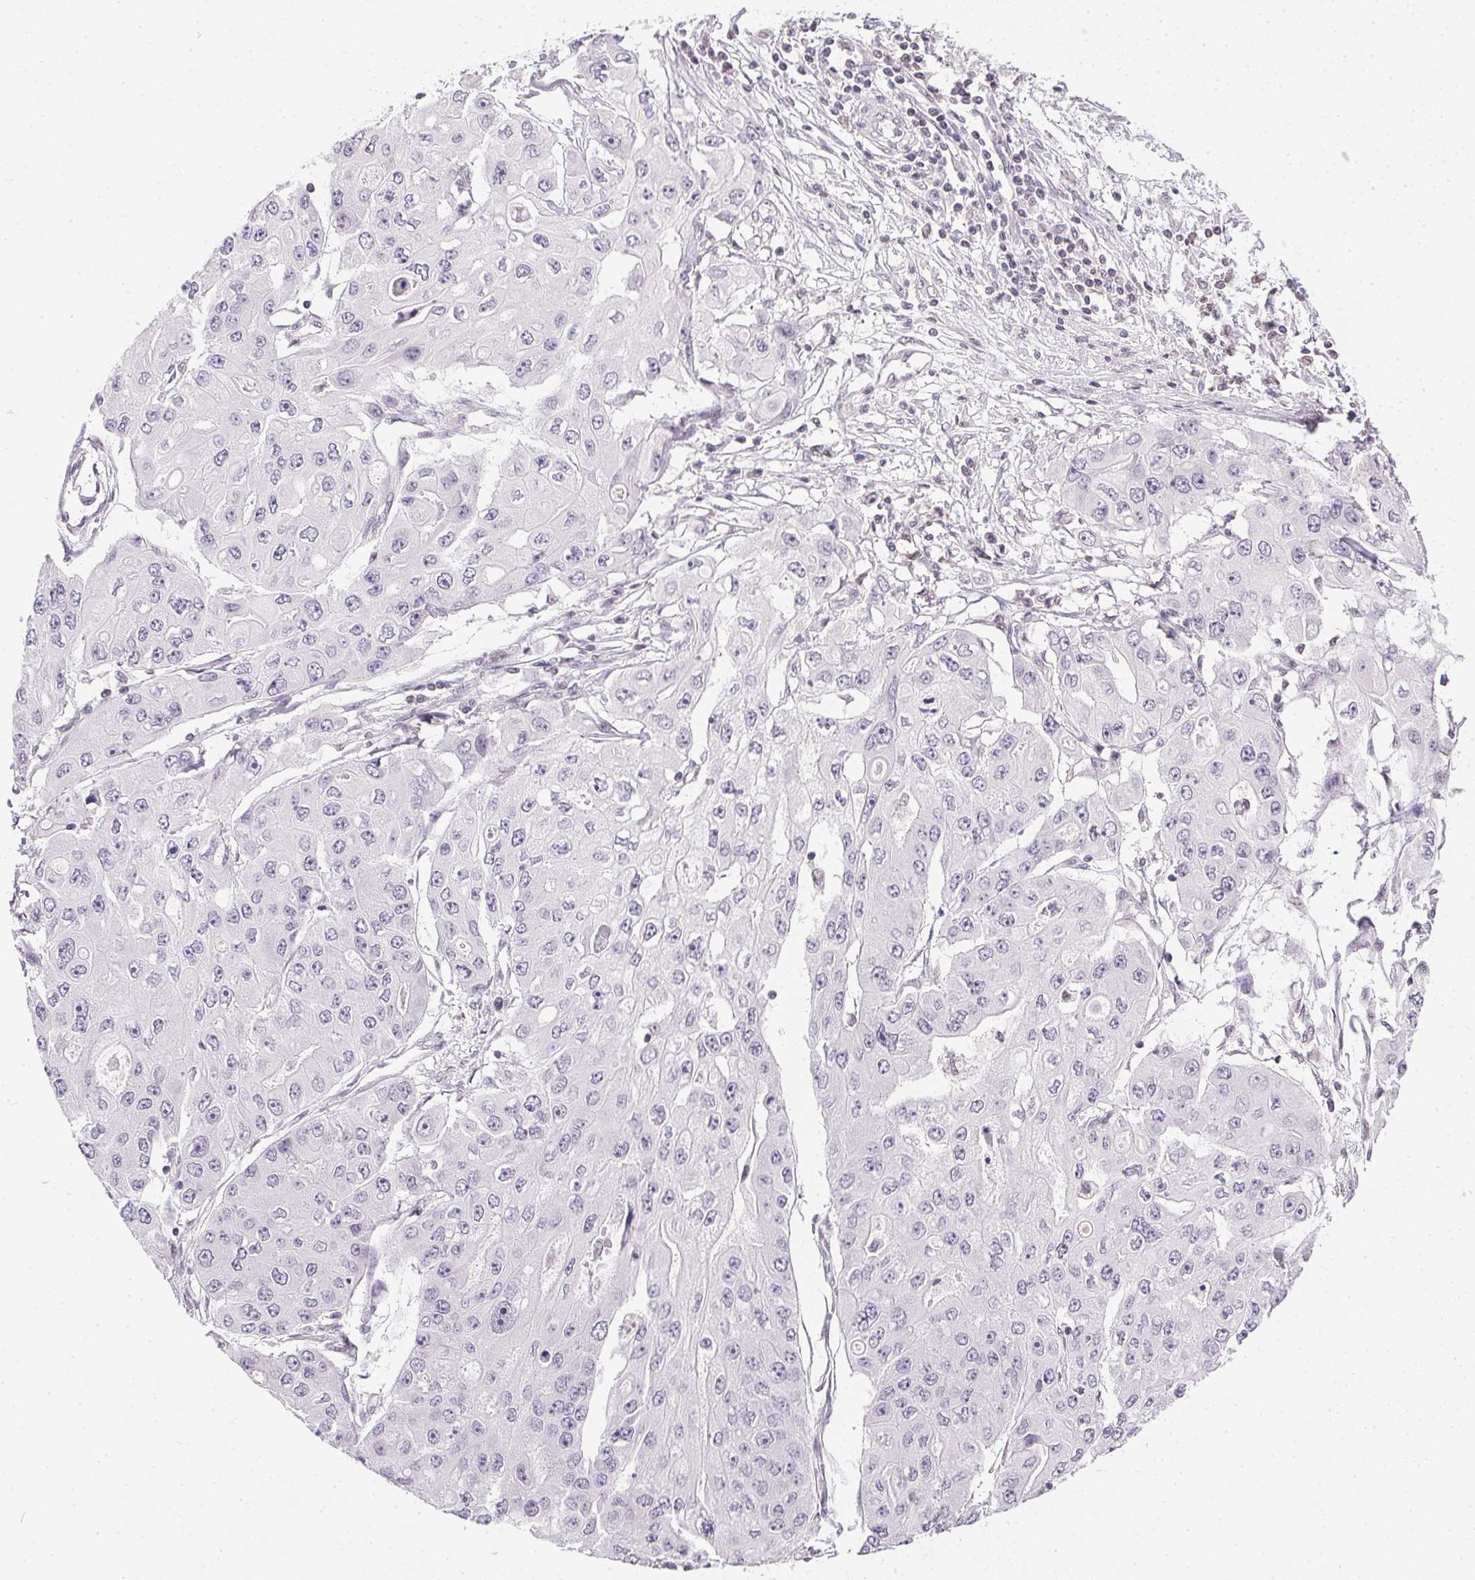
{"staining": {"intensity": "negative", "quantity": "none", "location": "none"}, "tissue": "ovarian cancer", "cell_type": "Tumor cells", "image_type": "cancer", "snomed": [{"axis": "morphology", "description": "Cystadenocarcinoma, serous, NOS"}, {"axis": "topography", "description": "Ovary"}], "caption": "Protein analysis of serous cystadenocarcinoma (ovarian) exhibits no significant expression in tumor cells. (Brightfield microscopy of DAB (3,3'-diaminobenzidine) immunohistochemistry (IHC) at high magnification).", "gene": "PRL", "patient": {"sex": "female", "age": 56}}